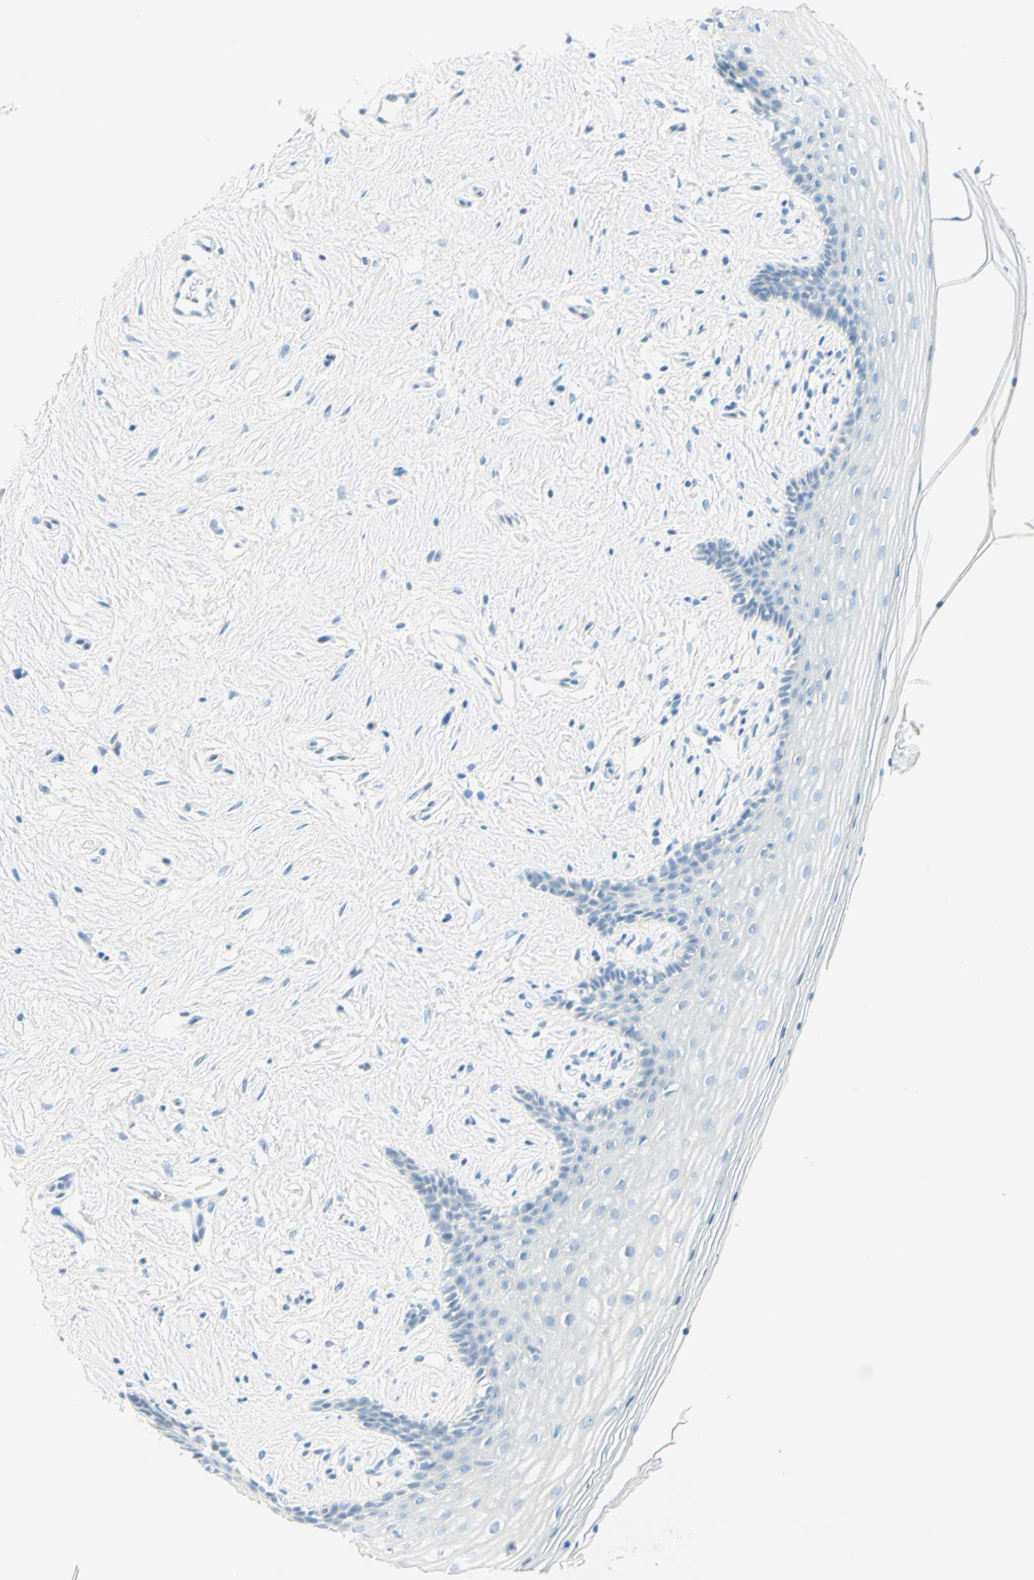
{"staining": {"intensity": "negative", "quantity": "none", "location": "none"}, "tissue": "vagina", "cell_type": "Squamous epithelial cells", "image_type": "normal", "snomed": [{"axis": "morphology", "description": "Normal tissue, NOS"}, {"axis": "topography", "description": "Vagina"}], "caption": "Photomicrograph shows no protein expression in squamous epithelial cells of benign vagina.", "gene": "TMEM132D", "patient": {"sex": "female", "age": 44}}